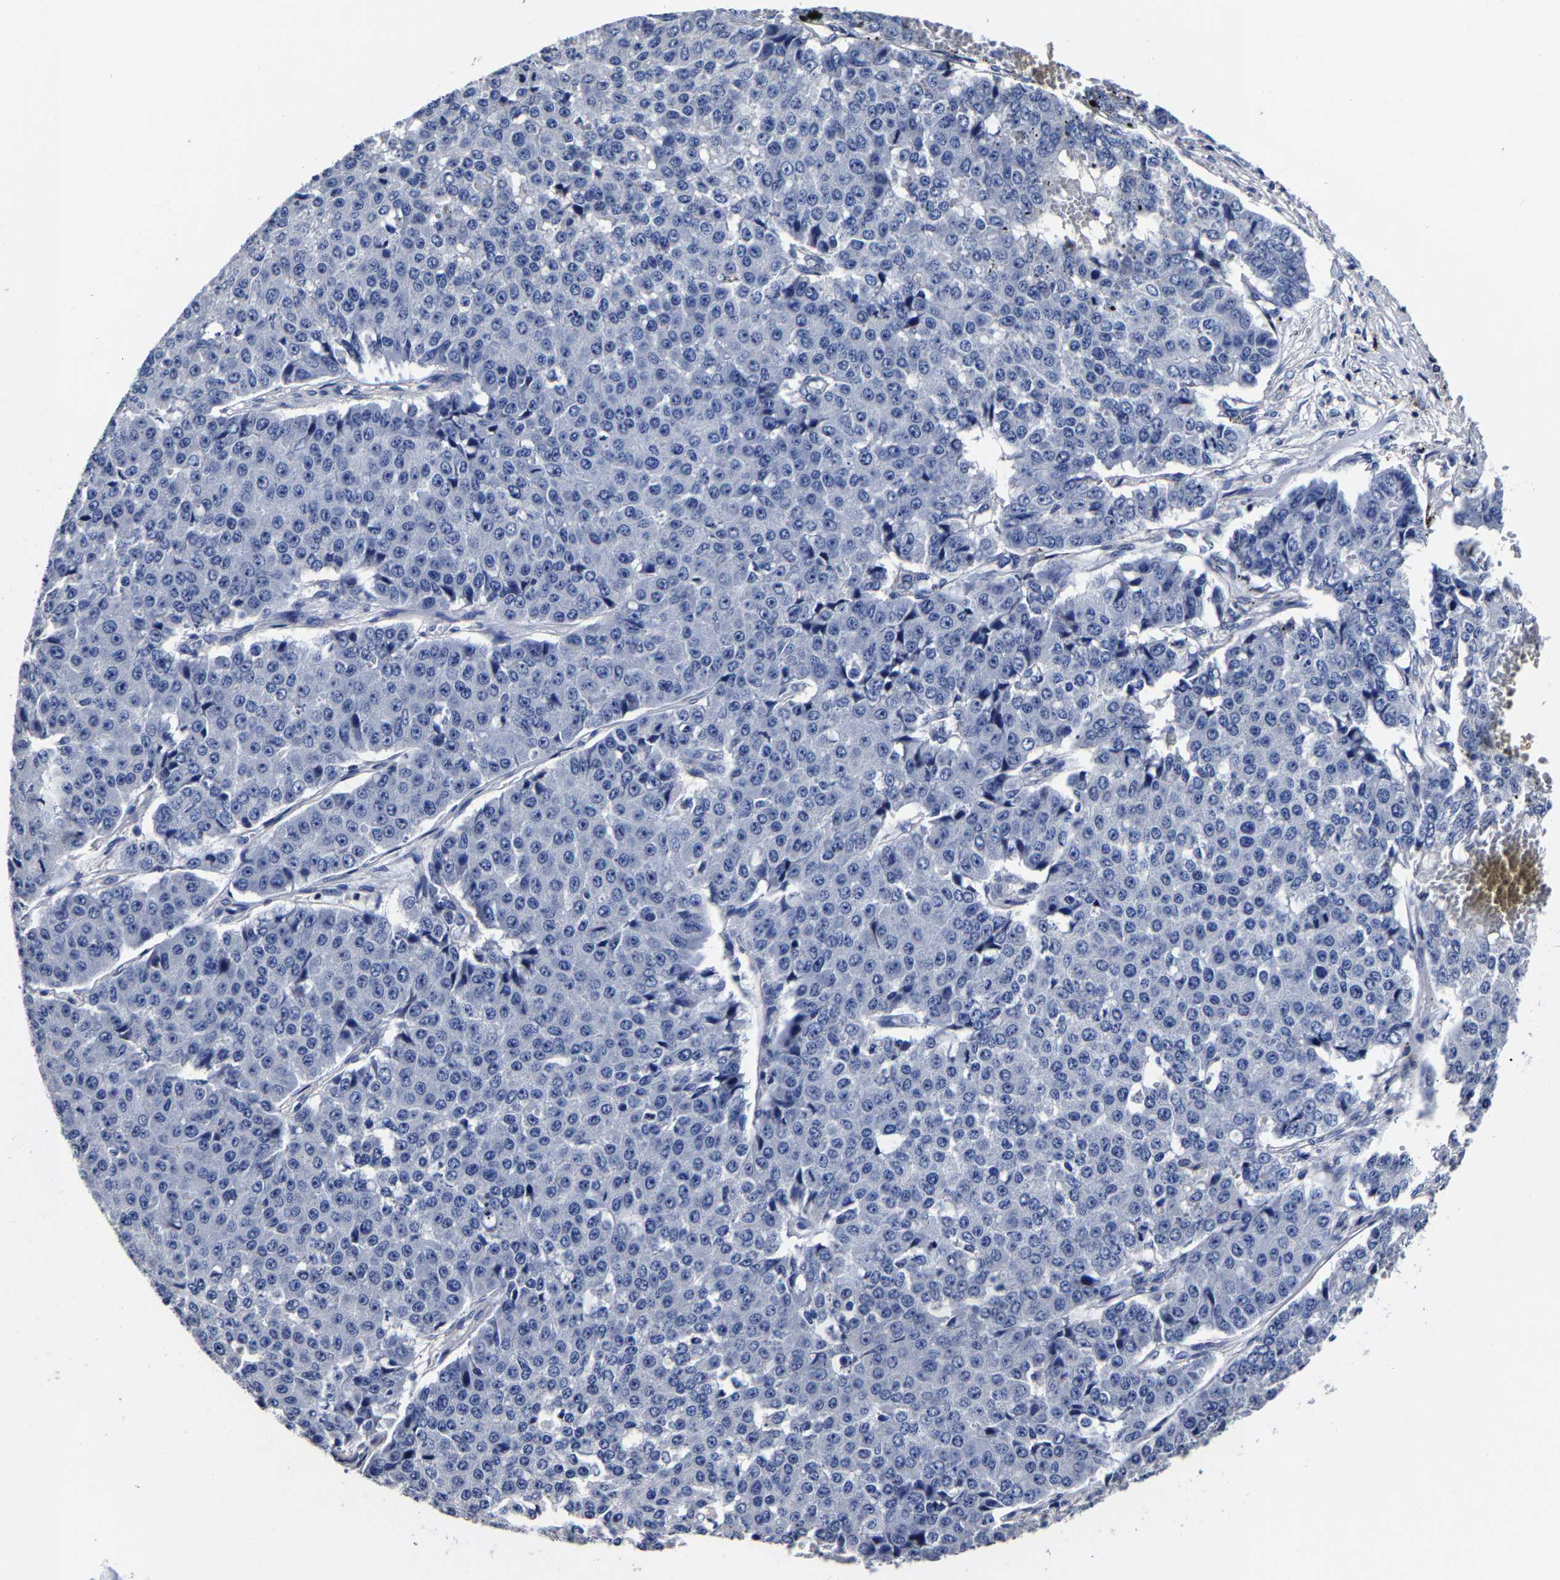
{"staining": {"intensity": "negative", "quantity": "none", "location": "none"}, "tissue": "pancreatic cancer", "cell_type": "Tumor cells", "image_type": "cancer", "snomed": [{"axis": "morphology", "description": "Adenocarcinoma, NOS"}, {"axis": "topography", "description": "Pancreas"}], "caption": "Immunohistochemical staining of adenocarcinoma (pancreatic) shows no significant positivity in tumor cells.", "gene": "AKAP4", "patient": {"sex": "male", "age": 50}}